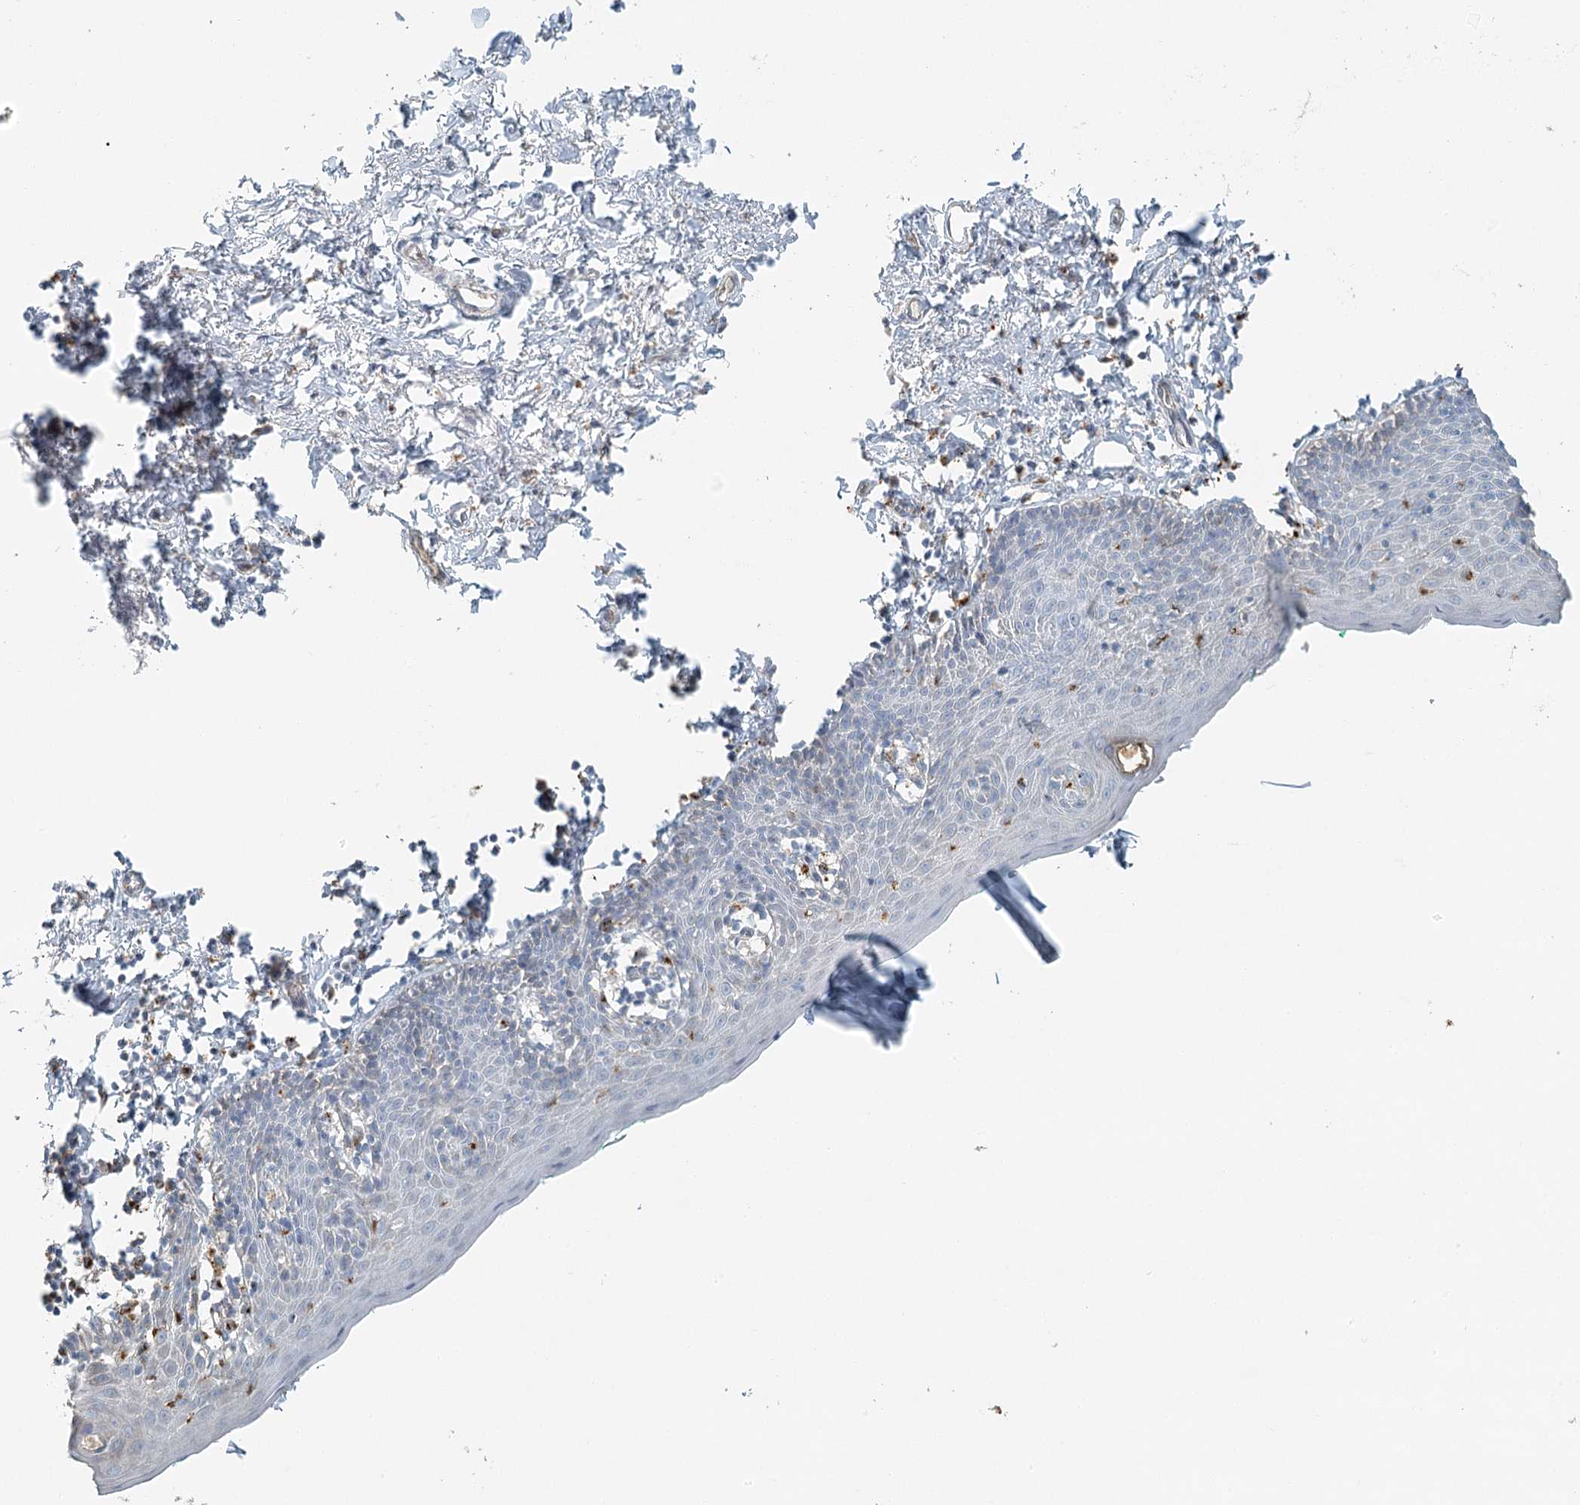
{"staining": {"intensity": "negative", "quantity": "none", "location": "none"}, "tissue": "skin", "cell_type": "Epidermal cells", "image_type": "normal", "snomed": [{"axis": "morphology", "description": "Normal tissue, NOS"}, {"axis": "topography", "description": "Vulva"}], "caption": "Immunohistochemistry (IHC) of normal skin reveals no staining in epidermal cells.", "gene": "VSIG1", "patient": {"sex": "female", "age": 66}}